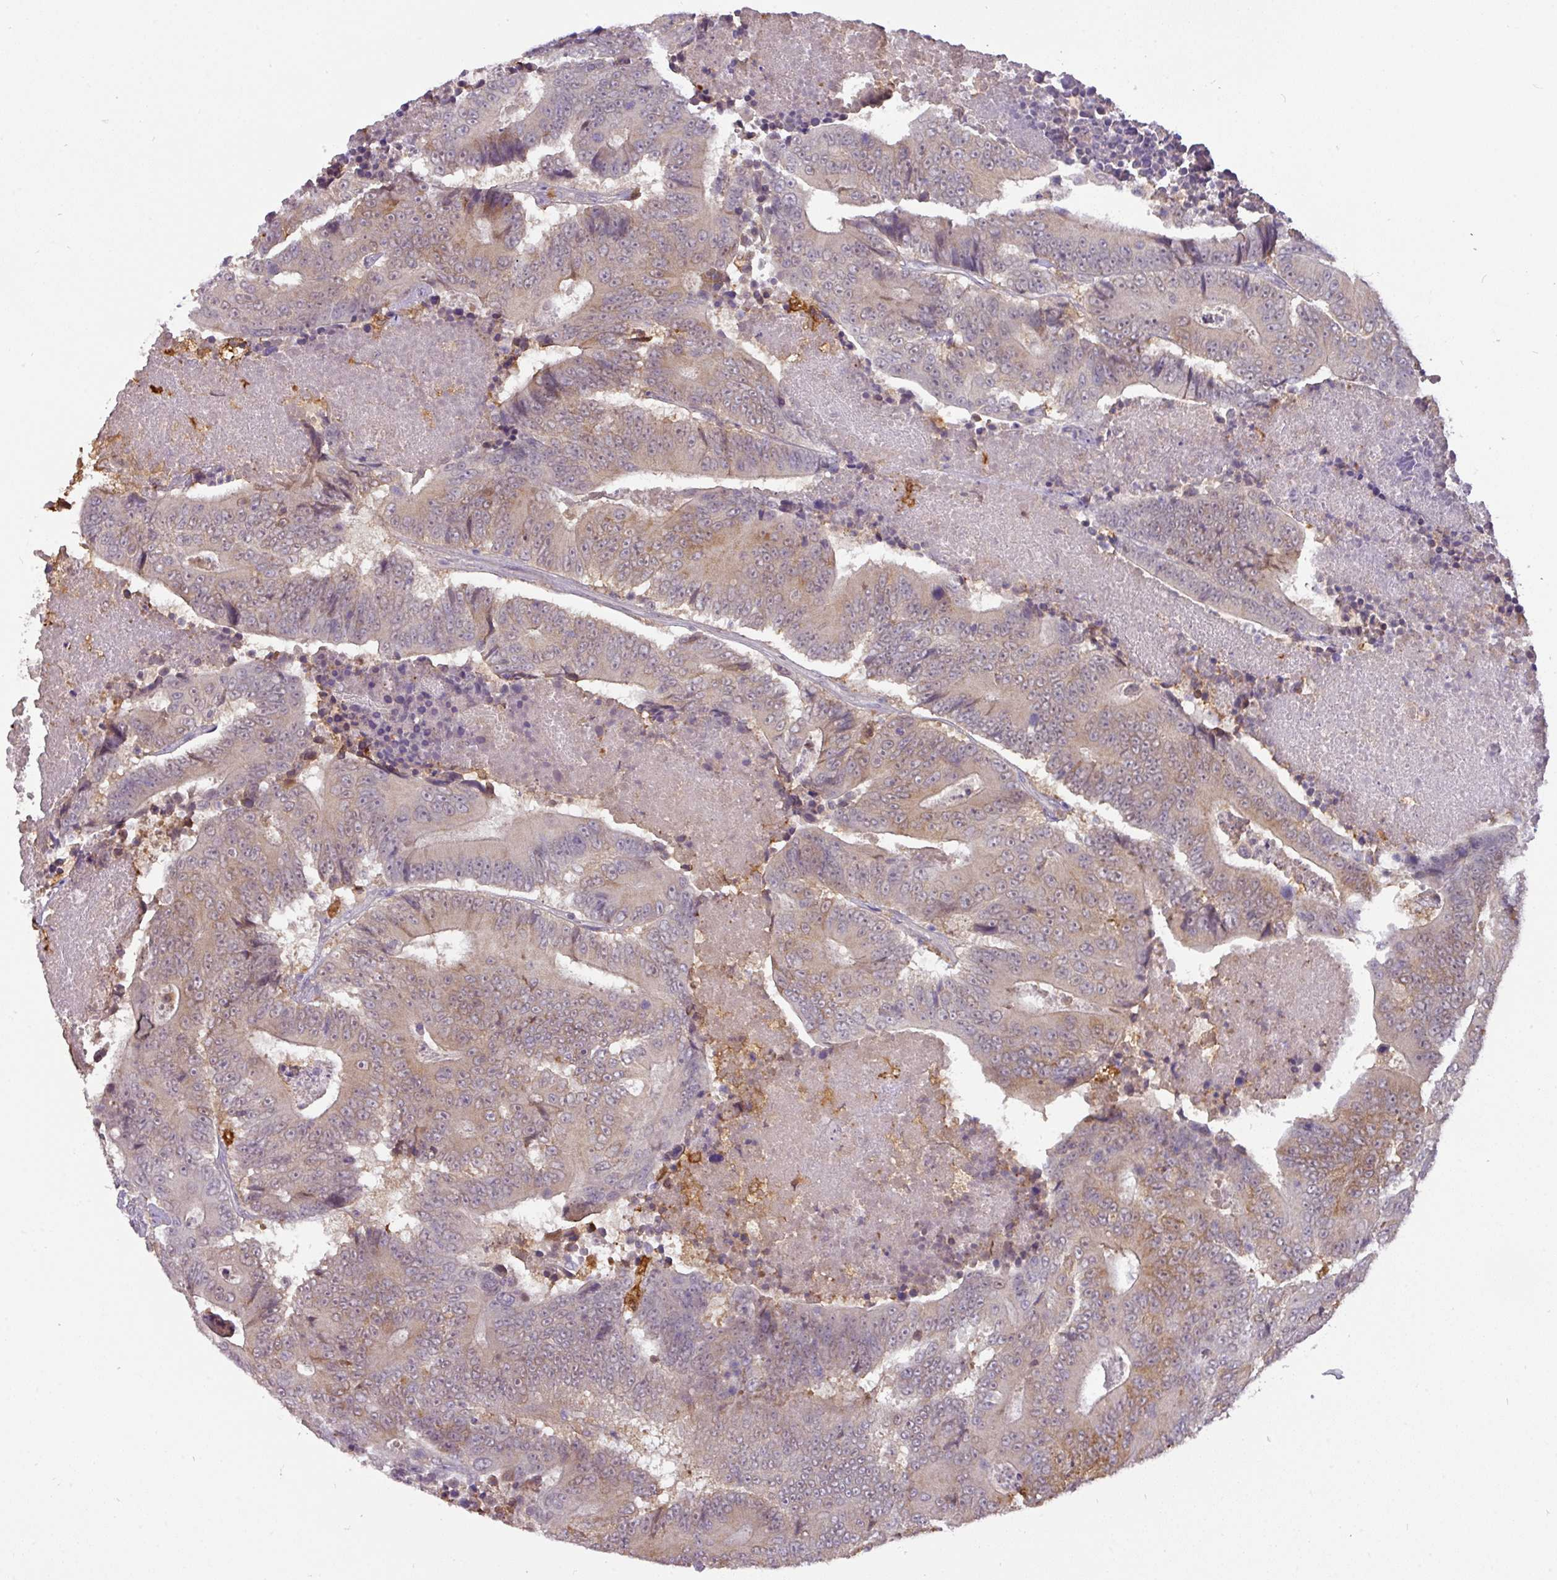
{"staining": {"intensity": "moderate", "quantity": "25%-75%", "location": "cytoplasmic/membranous"}, "tissue": "colorectal cancer", "cell_type": "Tumor cells", "image_type": "cancer", "snomed": [{"axis": "morphology", "description": "Adenocarcinoma, NOS"}, {"axis": "topography", "description": "Colon"}], "caption": "DAB (3,3'-diaminobenzidine) immunohistochemical staining of human colorectal cancer (adenocarcinoma) demonstrates moderate cytoplasmic/membranous protein staining in about 25%-75% of tumor cells. (DAB IHC with brightfield microscopy, high magnification).", "gene": "GCNT7", "patient": {"sex": "male", "age": 83}}